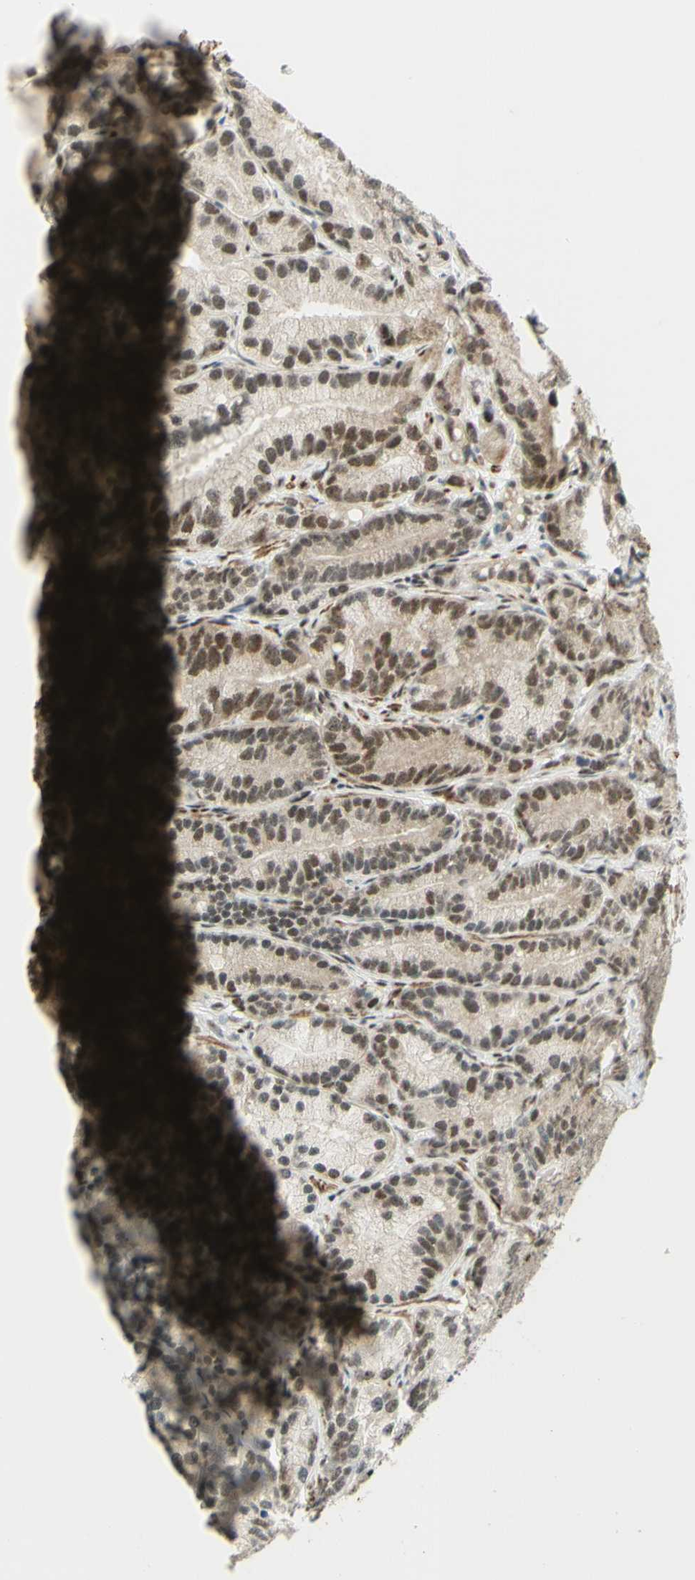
{"staining": {"intensity": "moderate", "quantity": ">75%", "location": "nuclear"}, "tissue": "prostate cancer", "cell_type": "Tumor cells", "image_type": "cancer", "snomed": [{"axis": "morphology", "description": "Adenocarcinoma, Low grade"}, {"axis": "topography", "description": "Prostate"}], "caption": "Immunohistochemical staining of prostate cancer displays medium levels of moderate nuclear protein staining in about >75% of tumor cells. (Brightfield microscopy of DAB IHC at high magnification).", "gene": "DDX1", "patient": {"sex": "male", "age": 89}}